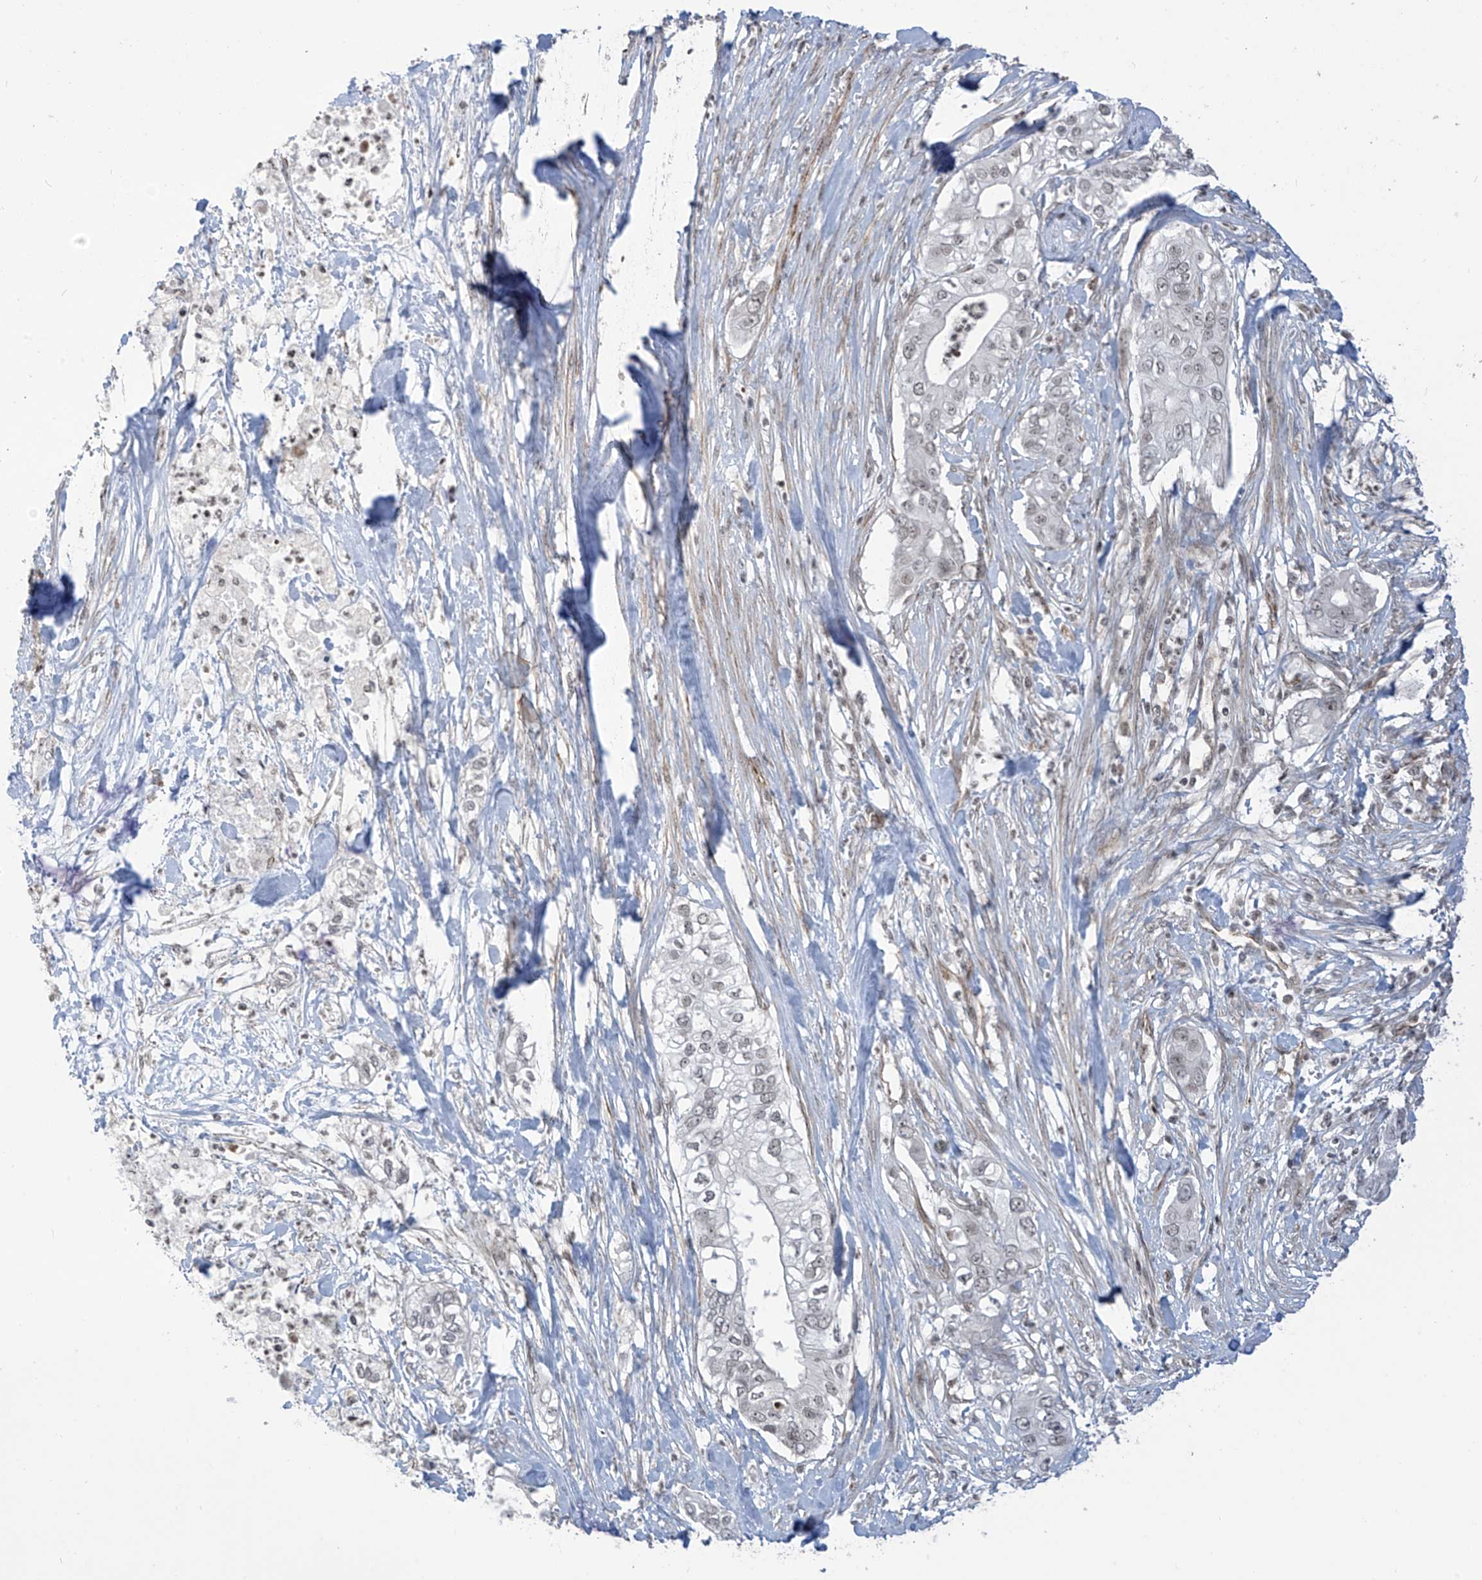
{"staining": {"intensity": "weak", "quantity": ">75%", "location": "cytoplasmic/membranous"}, "tissue": "pancreatic cancer", "cell_type": "Tumor cells", "image_type": "cancer", "snomed": [{"axis": "morphology", "description": "Adenocarcinoma, NOS"}, {"axis": "topography", "description": "Pancreas"}], "caption": "Brown immunohistochemical staining in pancreatic adenocarcinoma exhibits weak cytoplasmic/membranous staining in approximately >75% of tumor cells. Immunohistochemistry (ihc) stains the protein of interest in brown and the nuclei are stained blue.", "gene": "METAP1D", "patient": {"sex": "female", "age": 78}}